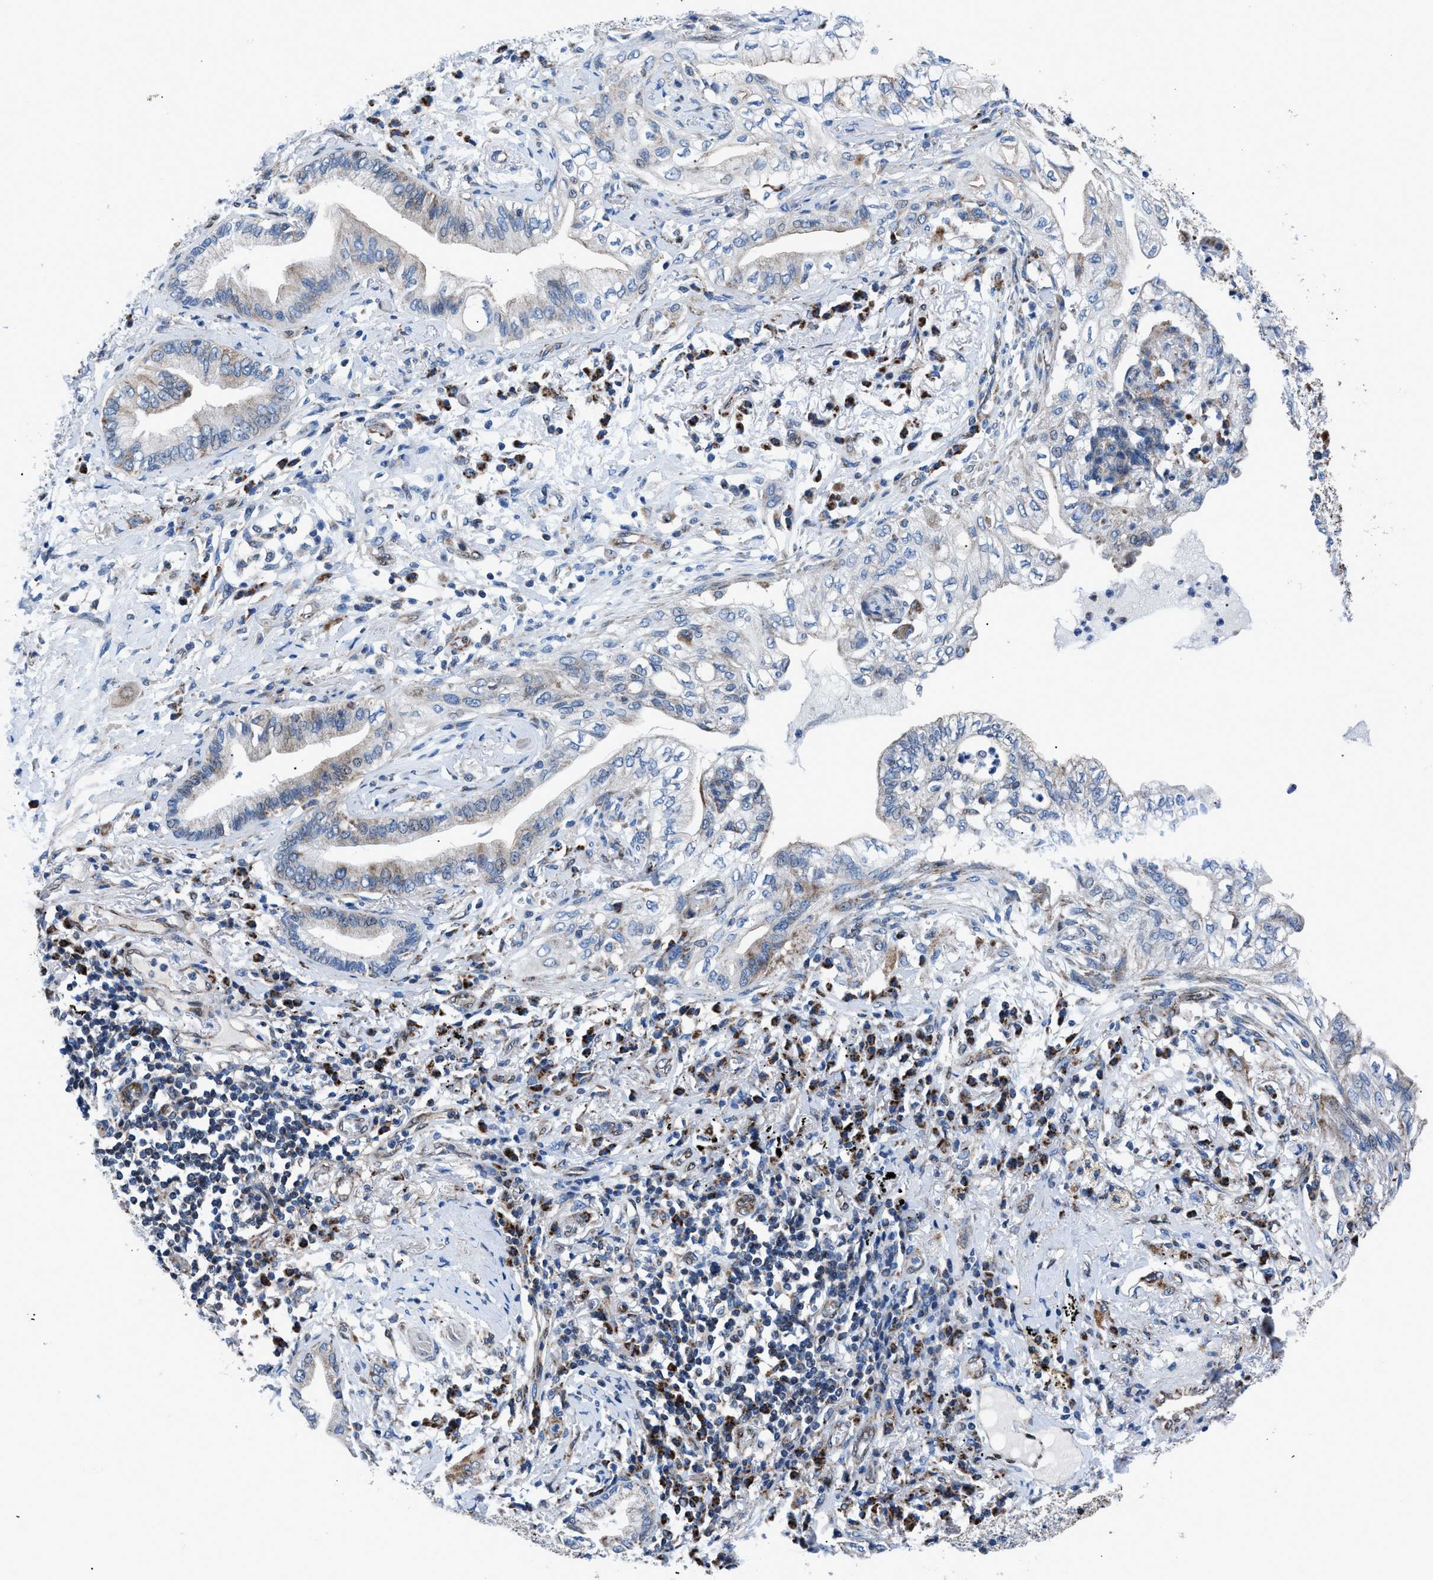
{"staining": {"intensity": "moderate", "quantity": "<25%", "location": "cytoplasmic/membranous"}, "tissue": "lung cancer", "cell_type": "Tumor cells", "image_type": "cancer", "snomed": [{"axis": "morphology", "description": "Normal tissue, NOS"}, {"axis": "morphology", "description": "Adenocarcinoma, NOS"}, {"axis": "topography", "description": "Bronchus"}, {"axis": "topography", "description": "Lung"}], "caption": "Approximately <25% of tumor cells in lung adenocarcinoma reveal moderate cytoplasmic/membranous protein positivity as visualized by brown immunohistochemical staining.", "gene": "LMO2", "patient": {"sex": "female", "age": 70}}